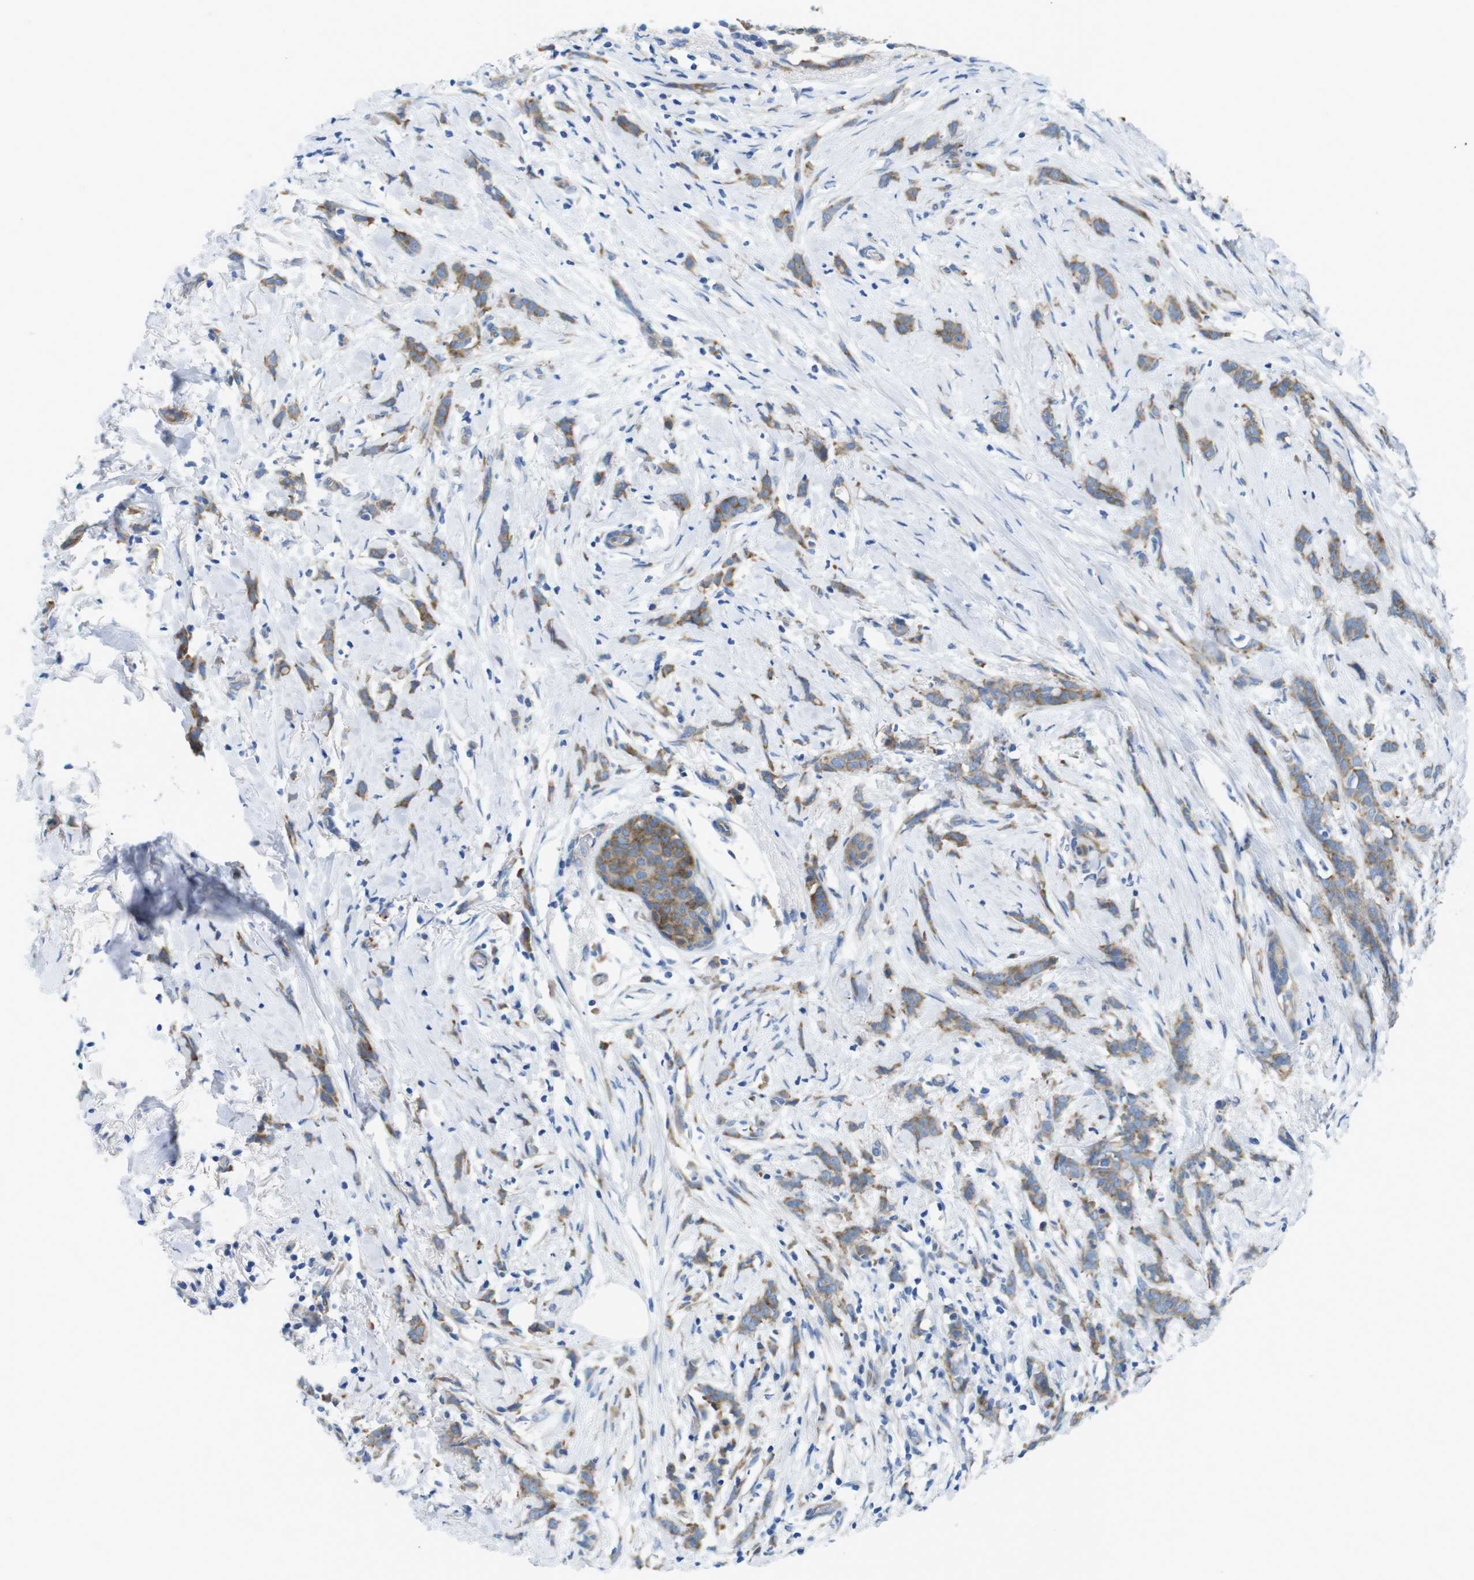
{"staining": {"intensity": "moderate", "quantity": ">75%", "location": "cytoplasmic/membranous"}, "tissue": "breast cancer", "cell_type": "Tumor cells", "image_type": "cancer", "snomed": [{"axis": "morphology", "description": "Lobular carcinoma, in situ"}, {"axis": "morphology", "description": "Lobular carcinoma"}, {"axis": "topography", "description": "Breast"}], "caption": "Protein positivity by immunohistochemistry reveals moderate cytoplasmic/membranous staining in approximately >75% of tumor cells in breast cancer (lobular carcinoma in situ). (Brightfield microscopy of DAB IHC at high magnification).", "gene": "TMEM234", "patient": {"sex": "female", "age": 41}}